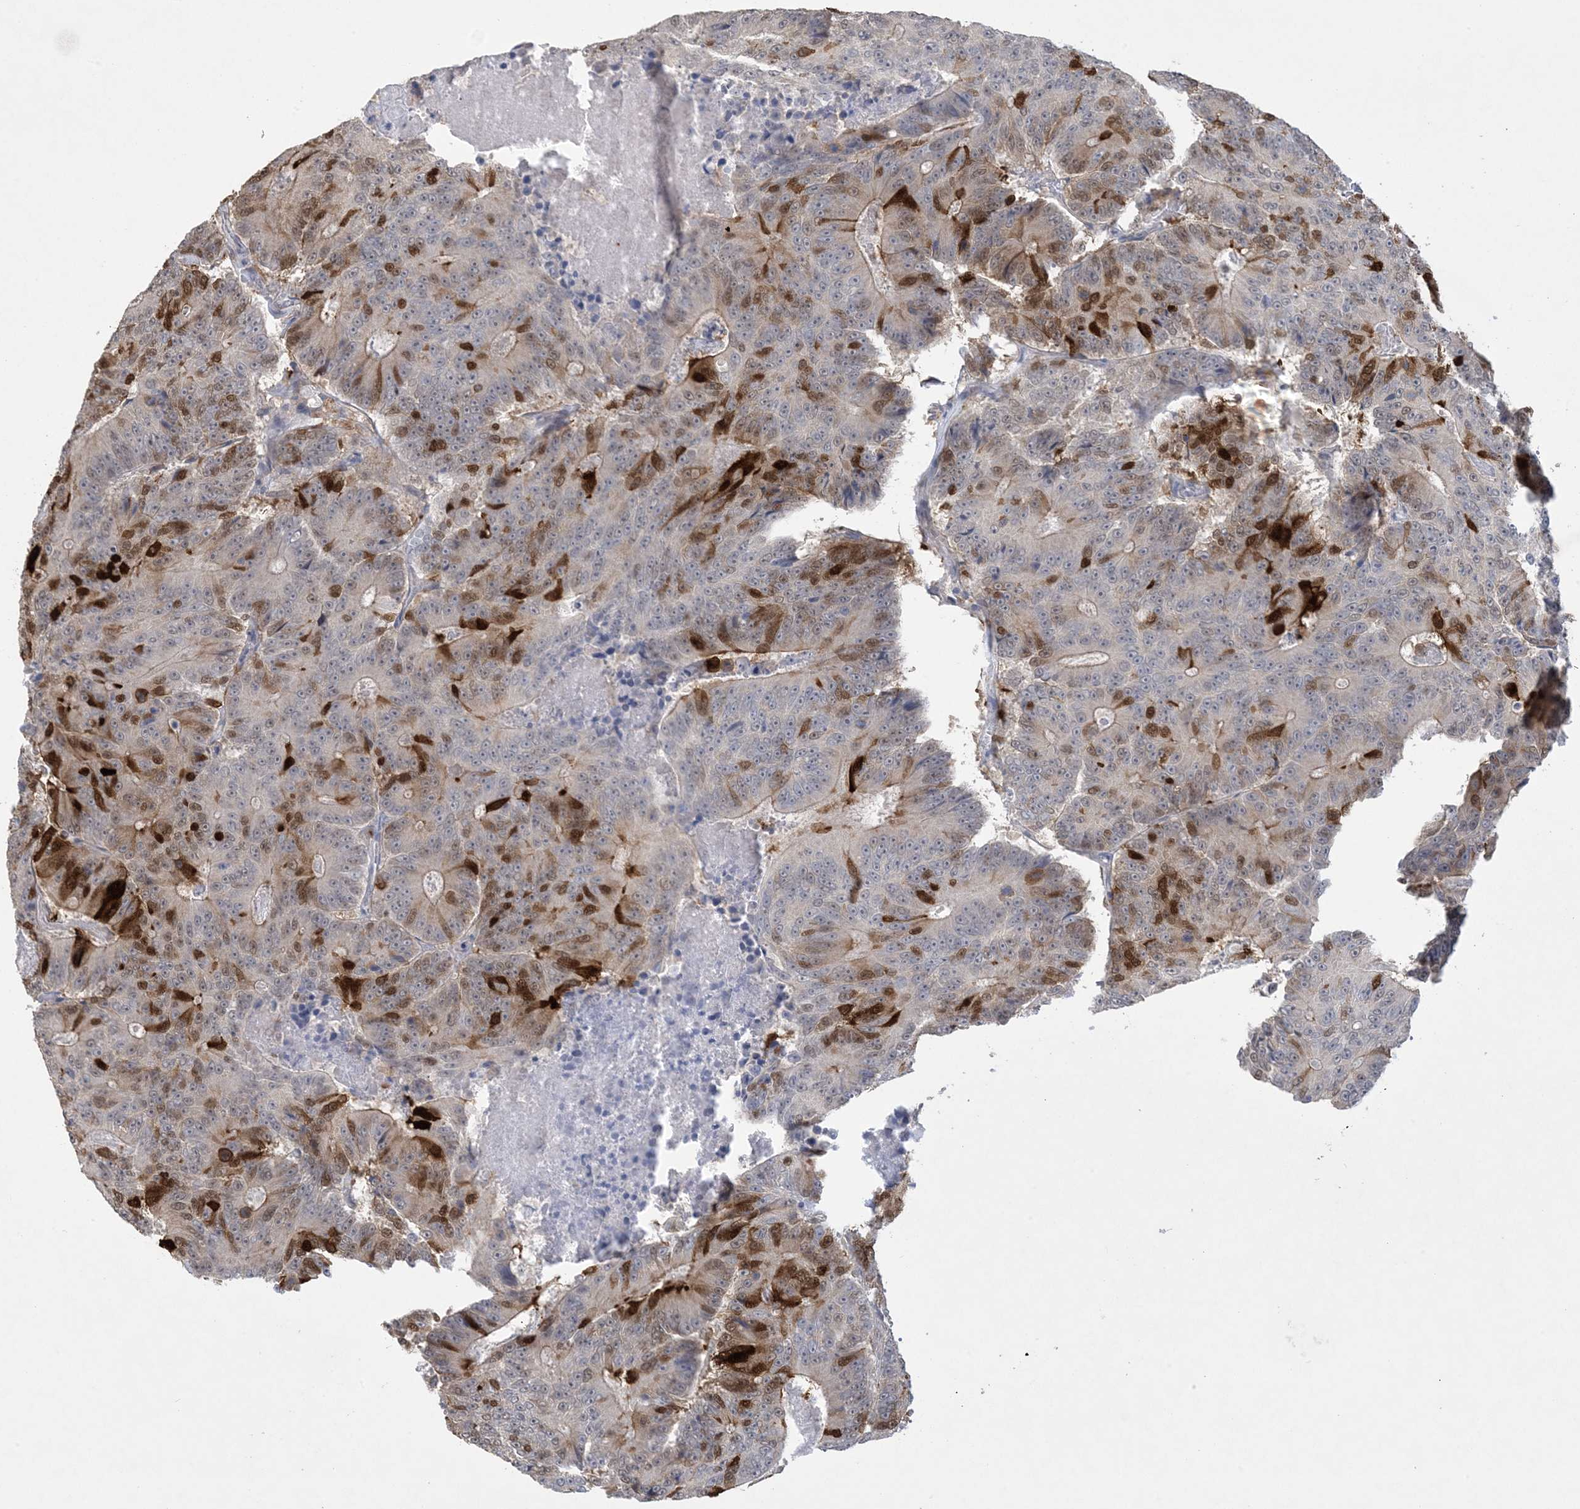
{"staining": {"intensity": "strong", "quantity": "<25%", "location": "cytoplasmic/membranous,nuclear"}, "tissue": "colorectal cancer", "cell_type": "Tumor cells", "image_type": "cancer", "snomed": [{"axis": "morphology", "description": "Adenocarcinoma, NOS"}, {"axis": "topography", "description": "Colon"}], "caption": "Immunohistochemical staining of human colorectal cancer (adenocarcinoma) reveals medium levels of strong cytoplasmic/membranous and nuclear protein positivity in approximately <25% of tumor cells.", "gene": "HMGCS1", "patient": {"sex": "male", "age": 83}}